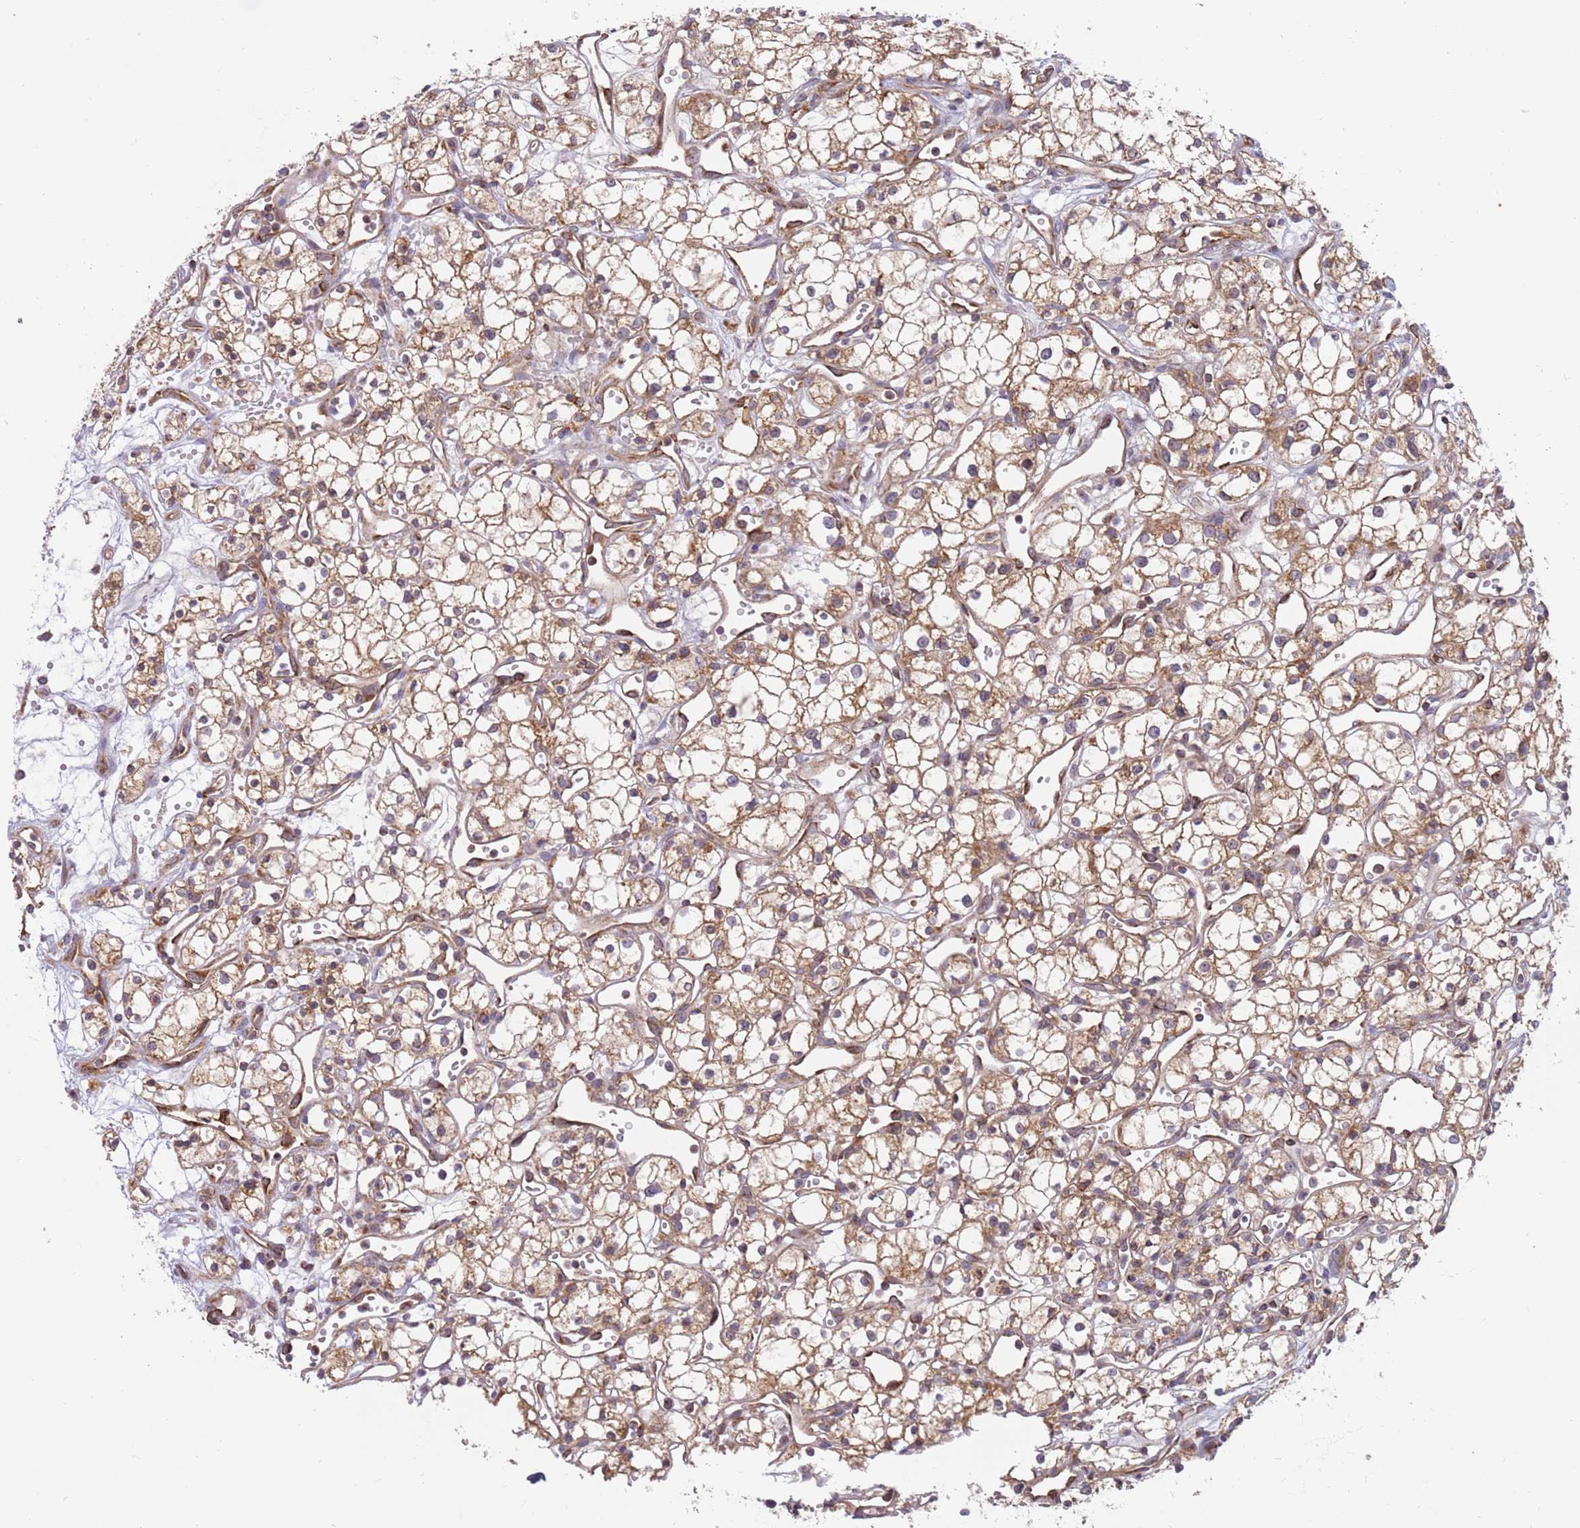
{"staining": {"intensity": "moderate", "quantity": ">75%", "location": "cytoplasmic/membranous"}, "tissue": "renal cancer", "cell_type": "Tumor cells", "image_type": "cancer", "snomed": [{"axis": "morphology", "description": "Adenocarcinoma, NOS"}, {"axis": "topography", "description": "Kidney"}], "caption": "Renal adenocarcinoma stained for a protein exhibits moderate cytoplasmic/membranous positivity in tumor cells.", "gene": "GUK1", "patient": {"sex": "male", "age": 59}}